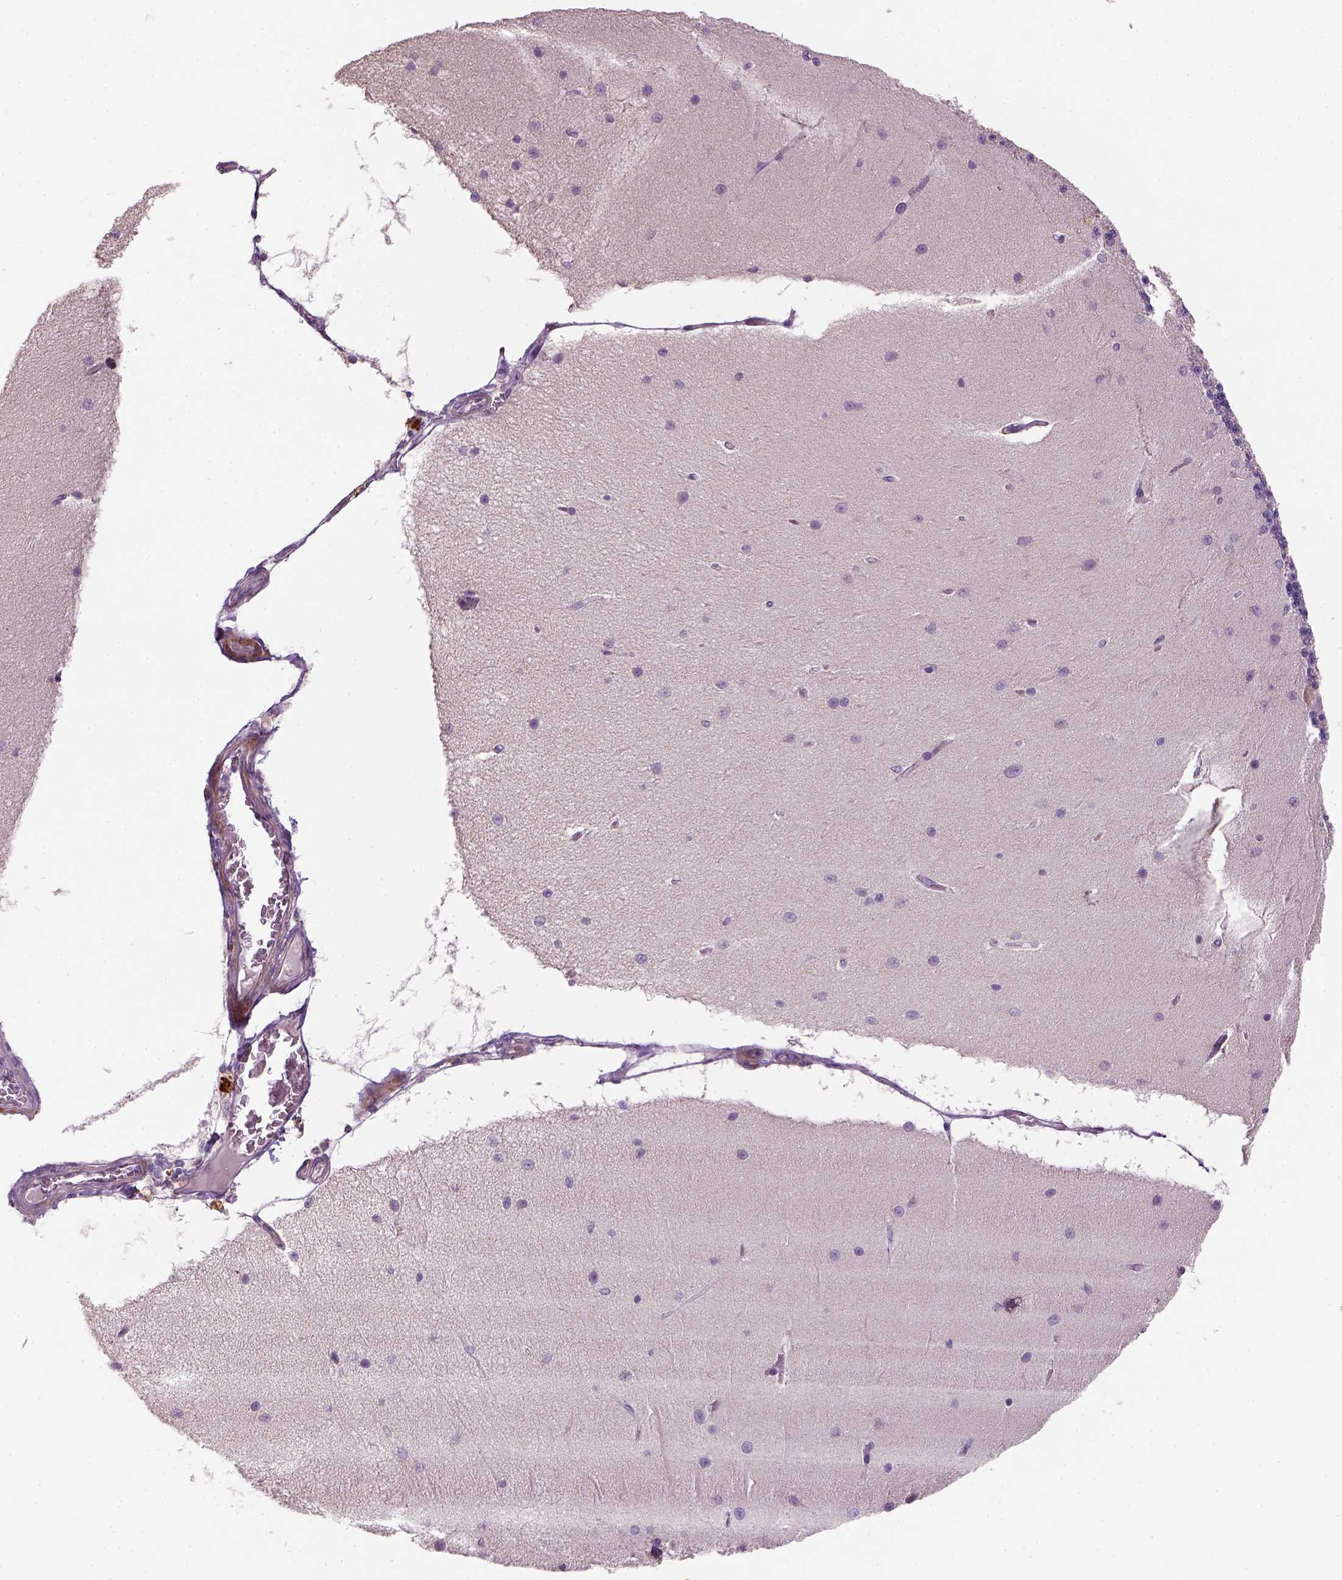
{"staining": {"intensity": "negative", "quantity": "none", "location": "none"}, "tissue": "cerebellum", "cell_type": "Cells in granular layer", "image_type": "normal", "snomed": [{"axis": "morphology", "description": "Normal tissue, NOS"}, {"axis": "topography", "description": "Cerebellum"}], "caption": "Cells in granular layer show no significant expression in benign cerebellum. (DAB IHC with hematoxylin counter stain).", "gene": "NUDT6", "patient": {"sex": "female", "age": 54}}